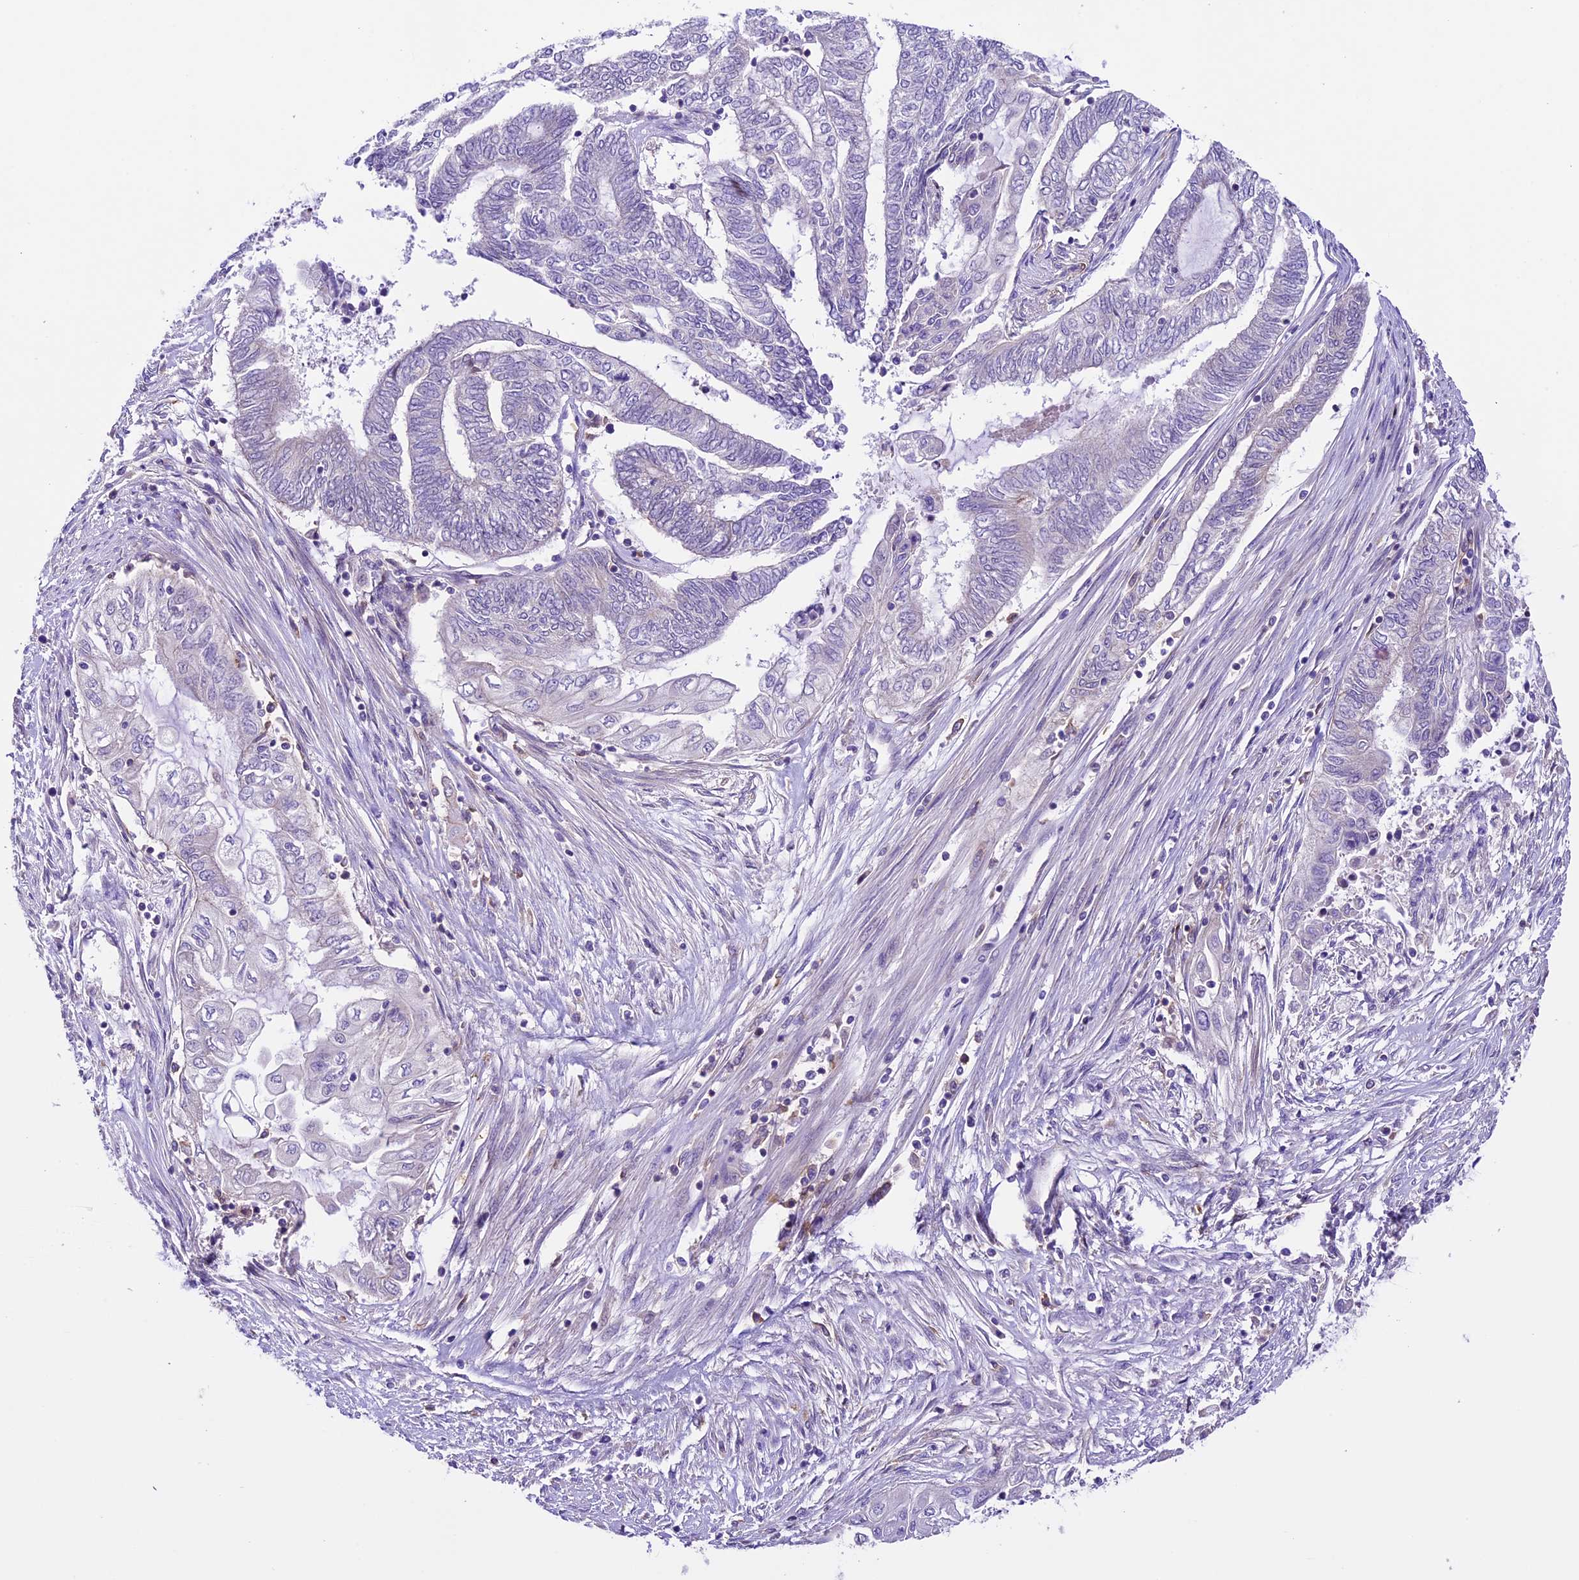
{"staining": {"intensity": "negative", "quantity": "none", "location": "none"}, "tissue": "endometrial cancer", "cell_type": "Tumor cells", "image_type": "cancer", "snomed": [{"axis": "morphology", "description": "Adenocarcinoma, NOS"}, {"axis": "topography", "description": "Uterus"}, {"axis": "topography", "description": "Endometrium"}], "caption": "Histopathology image shows no protein staining in tumor cells of endometrial adenocarcinoma tissue. (DAB (3,3'-diaminobenzidine) immunohistochemistry (IHC) with hematoxylin counter stain).", "gene": "SHKBP1", "patient": {"sex": "female", "age": 70}}